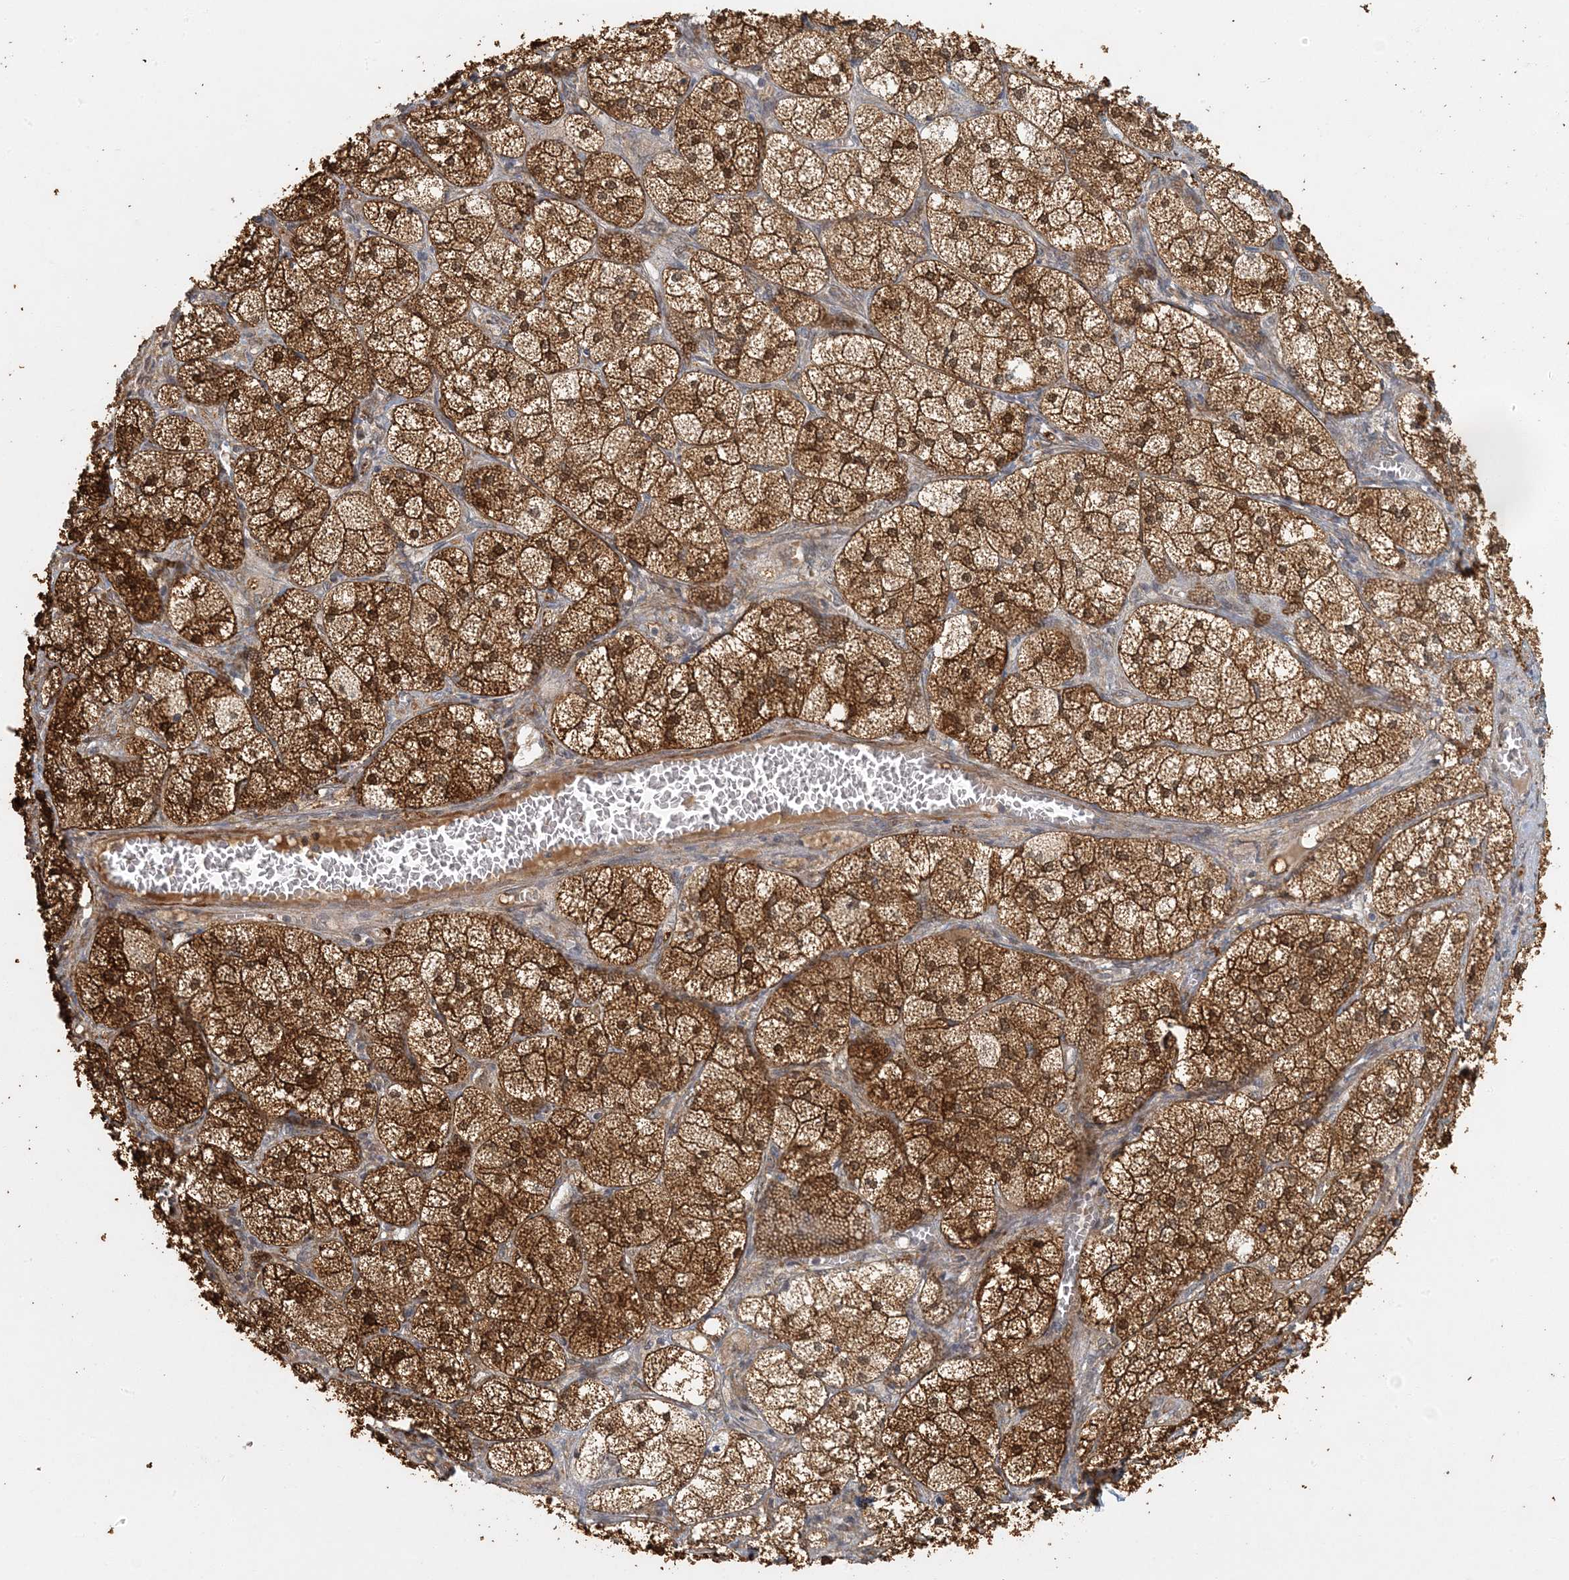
{"staining": {"intensity": "strong", "quantity": ">75%", "location": "cytoplasmic/membranous"}, "tissue": "adrenal gland", "cell_type": "Glandular cells", "image_type": "normal", "snomed": [{"axis": "morphology", "description": "Normal tissue, NOS"}, {"axis": "topography", "description": "Adrenal gland"}], "caption": "Adrenal gland stained with a brown dye reveals strong cytoplasmic/membranous positive staining in approximately >75% of glandular cells.", "gene": "AK9", "patient": {"sex": "female", "age": 61}}